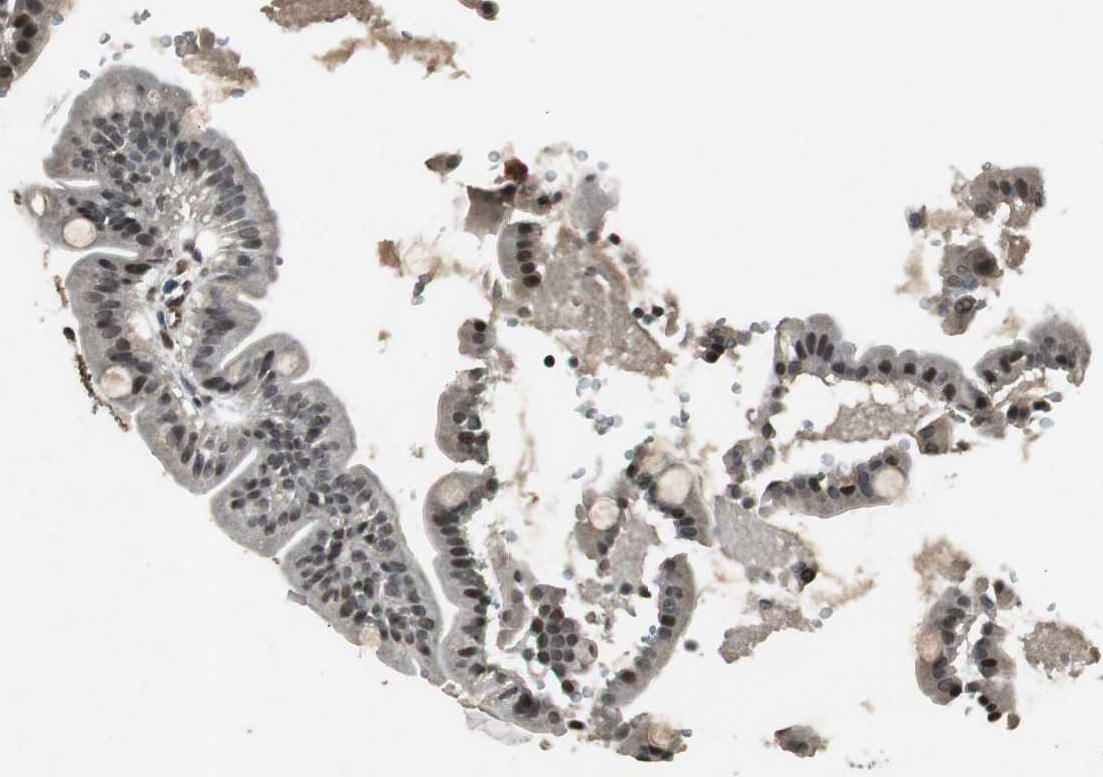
{"staining": {"intensity": "moderate", "quantity": "25%-75%", "location": "nuclear"}, "tissue": "duodenum", "cell_type": "Glandular cells", "image_type": "normal", "snomed": [{"axis": "morphology", "description": "Normal tissue, NOS"}, {"axis": "topography", "description": "Duodenum"}], "caption": "Immunohistochemical staining of normal human duodenum reveals moderate nuclear protein expression in about 25%-75% of glandular cells. Using DAB (3,3'-diaminobenzidine) (brown) and hematoxylin (blue) stains, captured at high magnification using brightfield microscopy.", "gene": "BOLA1", "patient": {"sex": "male", "age": 50}}